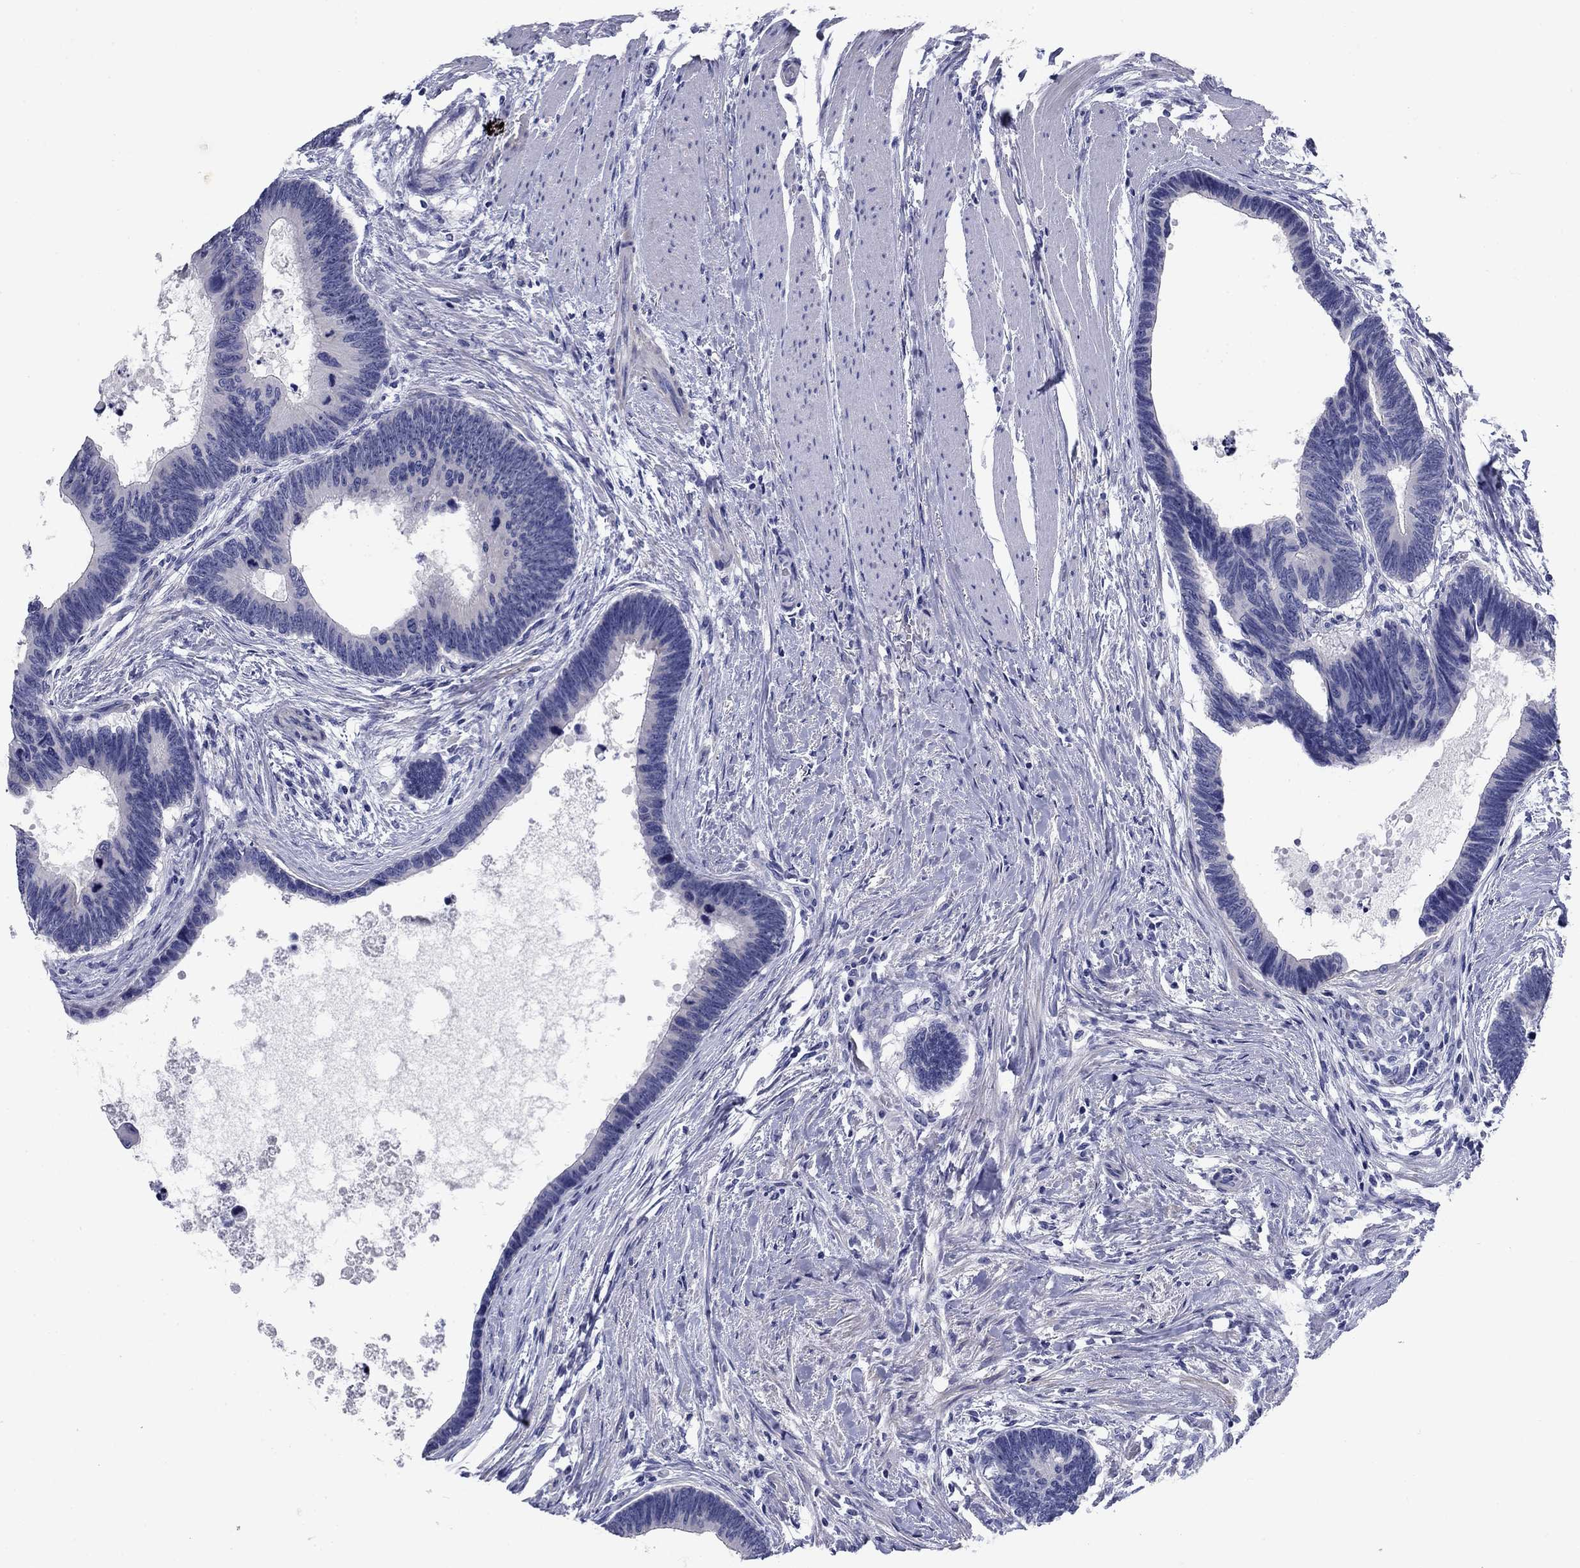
{"staining": {"intensity": "negative", "quantity": "none", "location": "none"}, "tissue": "colorectal cancer", "cell_type": "Tumor cells", "image_type": "cancer", "snomed": [{"axis": "morphology", "description": "Adenocarcinoma, NOS"}, {"axis": "topography", "description": "Colon"}], "caption": "Immunohistochemistry (IHC) micrograph of adenocarcinoma (colorectal) stained for a protein (brown), which reveals no staining in tumor cells.", "gene": "PRKCG", "patient": {"sex": "female", "age": 77}}